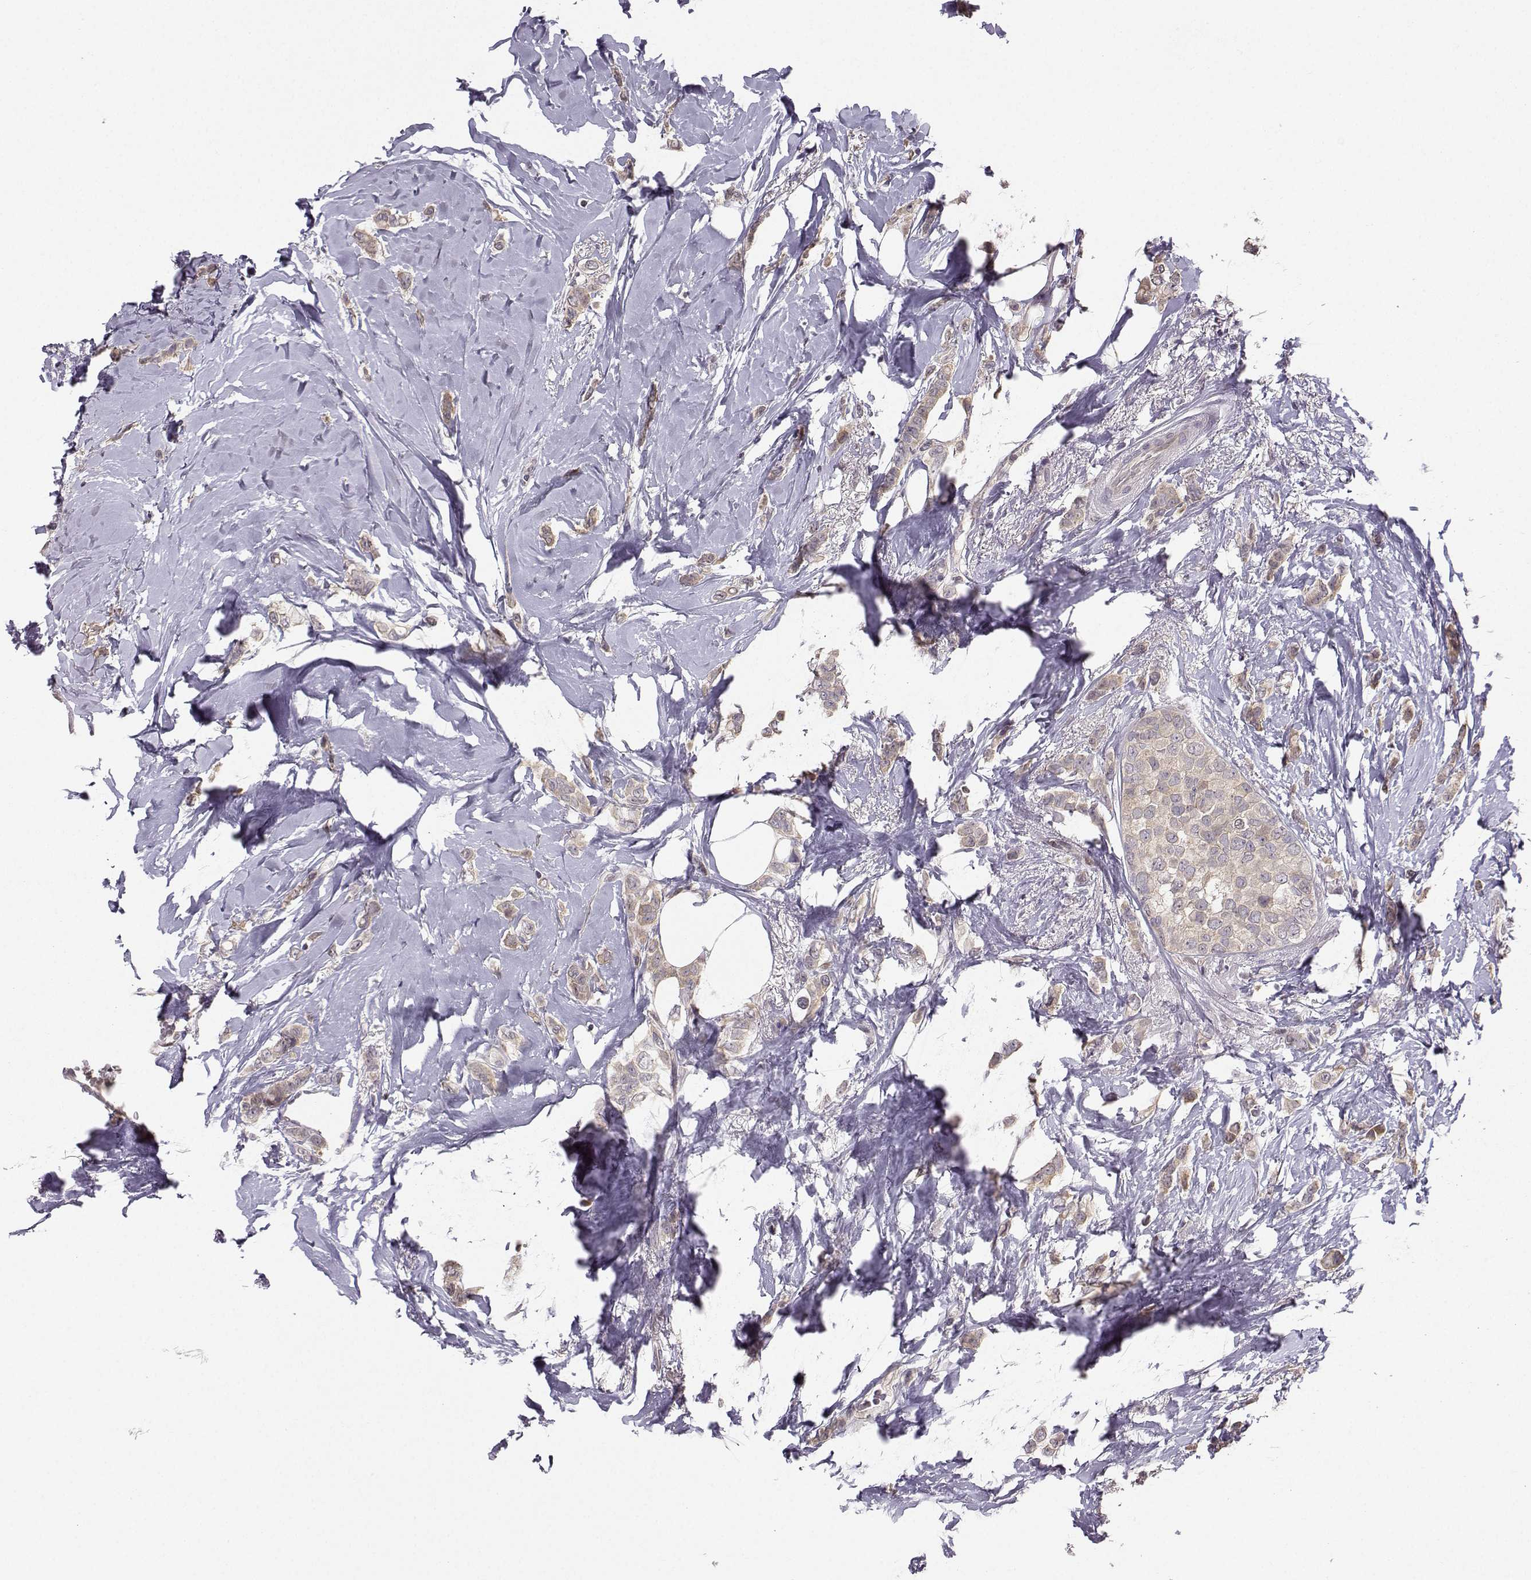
{"staining": {"intensity": "weak", "quantity": ">75%", "location": "cytoplasmic/membranous"}, "tissue": "breast cancer", "cell_type": "Tumor cells", "image_type": "cancer", "snomed": [{"axis": "morphology", "description": "Lobular carcinoma"}, {"axis": "topography", "description": "Breast"}], "caption": "IHC (DAB) staining of breast lobular carcinoma displays weak cytoplasmic/membranous protein positivity in approximately >75% of tumor cells. Nuclei are stained in blue.", "gene": "PKP2", "patient": {"sex": "female", "age": 66}}